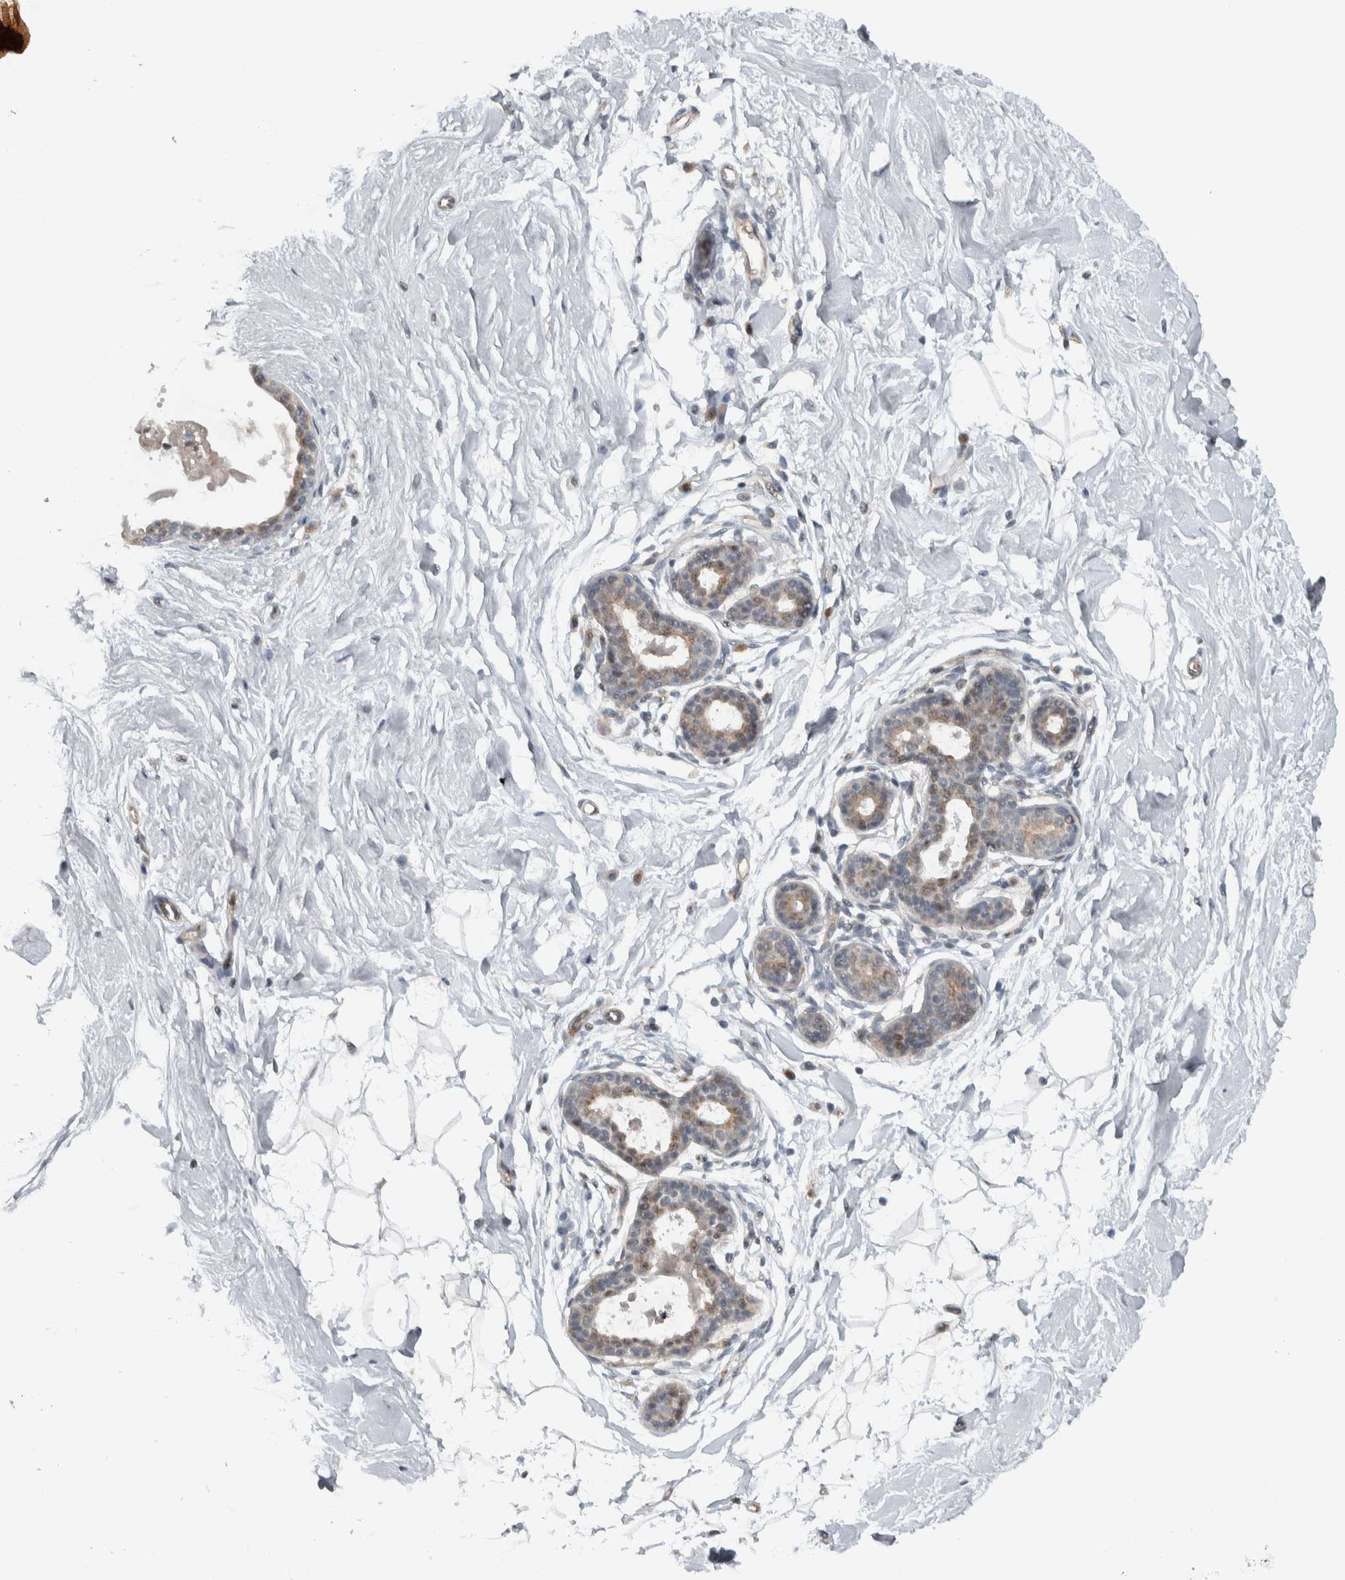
{"staining": {"intensity": "negative", "quantity": "none", "location": "none"}, "tissue": "breast", "cell_type": "Adipocytes", "image_type": "normal", "snomed": [{"axis": "morphology", "description": "Normal tissue, NOS"}, {"axis": "topography", "description": "Breast"}], "caption": "Immunohistochemical staining of unremarkable breast reveals no significant staining in adipocytes.", "gene": "NAPG", "patient": {"sex": "female", "age": 22}}